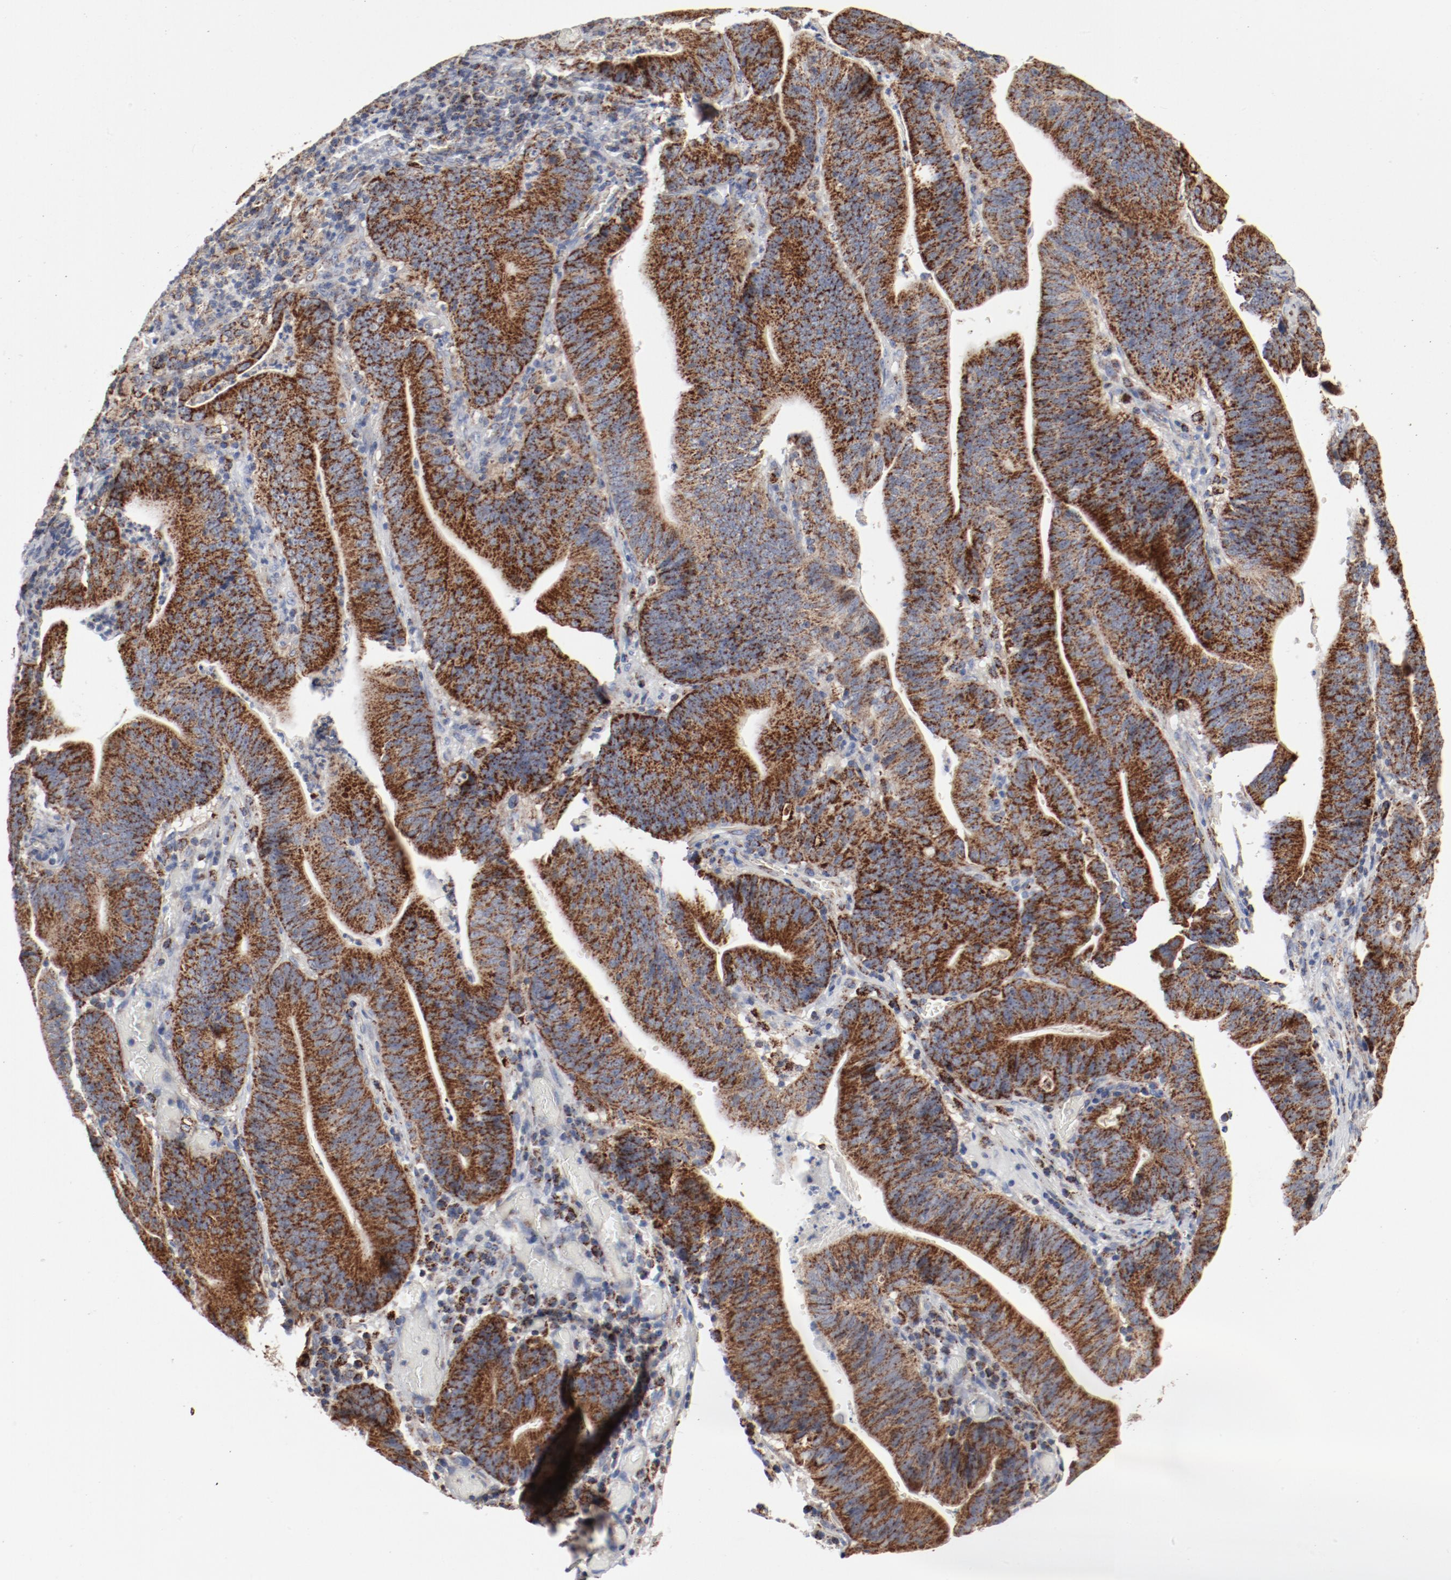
{"staining": {"intensity": "strong", "quantity": ">75%", "location": "cytoplasmic/membranous"}, "tissue": "stomach cancer", "cell_type": "Tumor cells", "image_type": "cancer", "snomed": [{"axis": "morphology", "description": "Adenocarcinoma, NOS"}, {"axis": "topography", "description": "Stomach, lower"}], "caption": "Tumor cells show high levels of strong cytoplasmic/membranous expression in about >75% of cells in stomach cancer. (DAB (3,3'-diaminobenzidine) = brown stain, brightfield microscopy at high magnification).", "gene": "SETD3", "patient": {"sex": "female", "age": 86}}